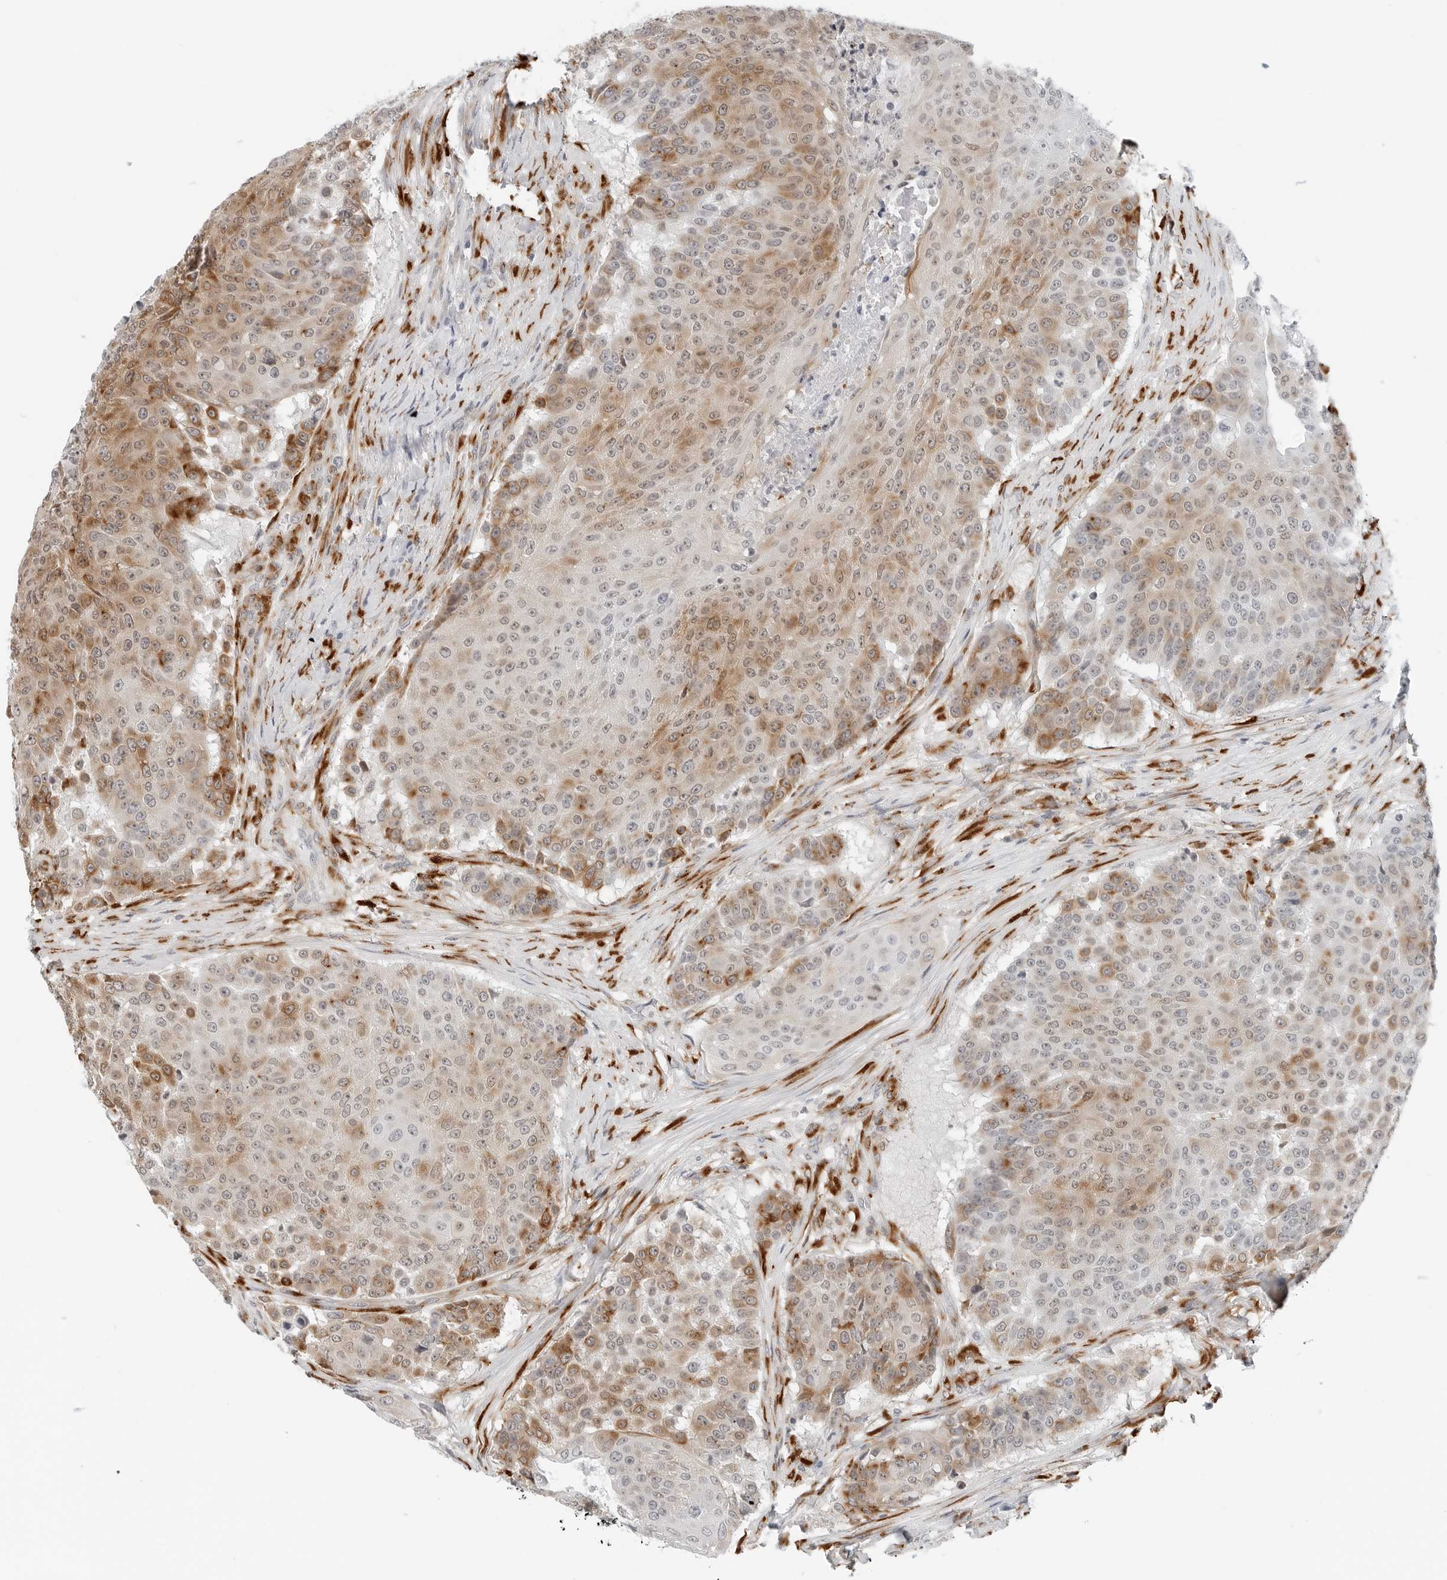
{"staining": {"intensity": "moderate", "quantity": "25%-75%", "location": "cytoplasmic/membranous,nuclear"}, "tissue": "urothelial cancer", "cell_type": "Tumor cells", "image_type": "cancer", "snomed": [{"axis": "morphology", "description": "Urothelial carcinoma, High grade"}, {"axis": "topography", "description": "Urinary bladder"}], "caption": "Brown immunohistochemical staining in human urothelial carcinoma (high-grade) shows moderate cytoplasmic/membranous and nuclear staining in about 25%-75% of tumor cells.", "gene": "P4HA2", "patient": {"sex": "female", "age": 63}}